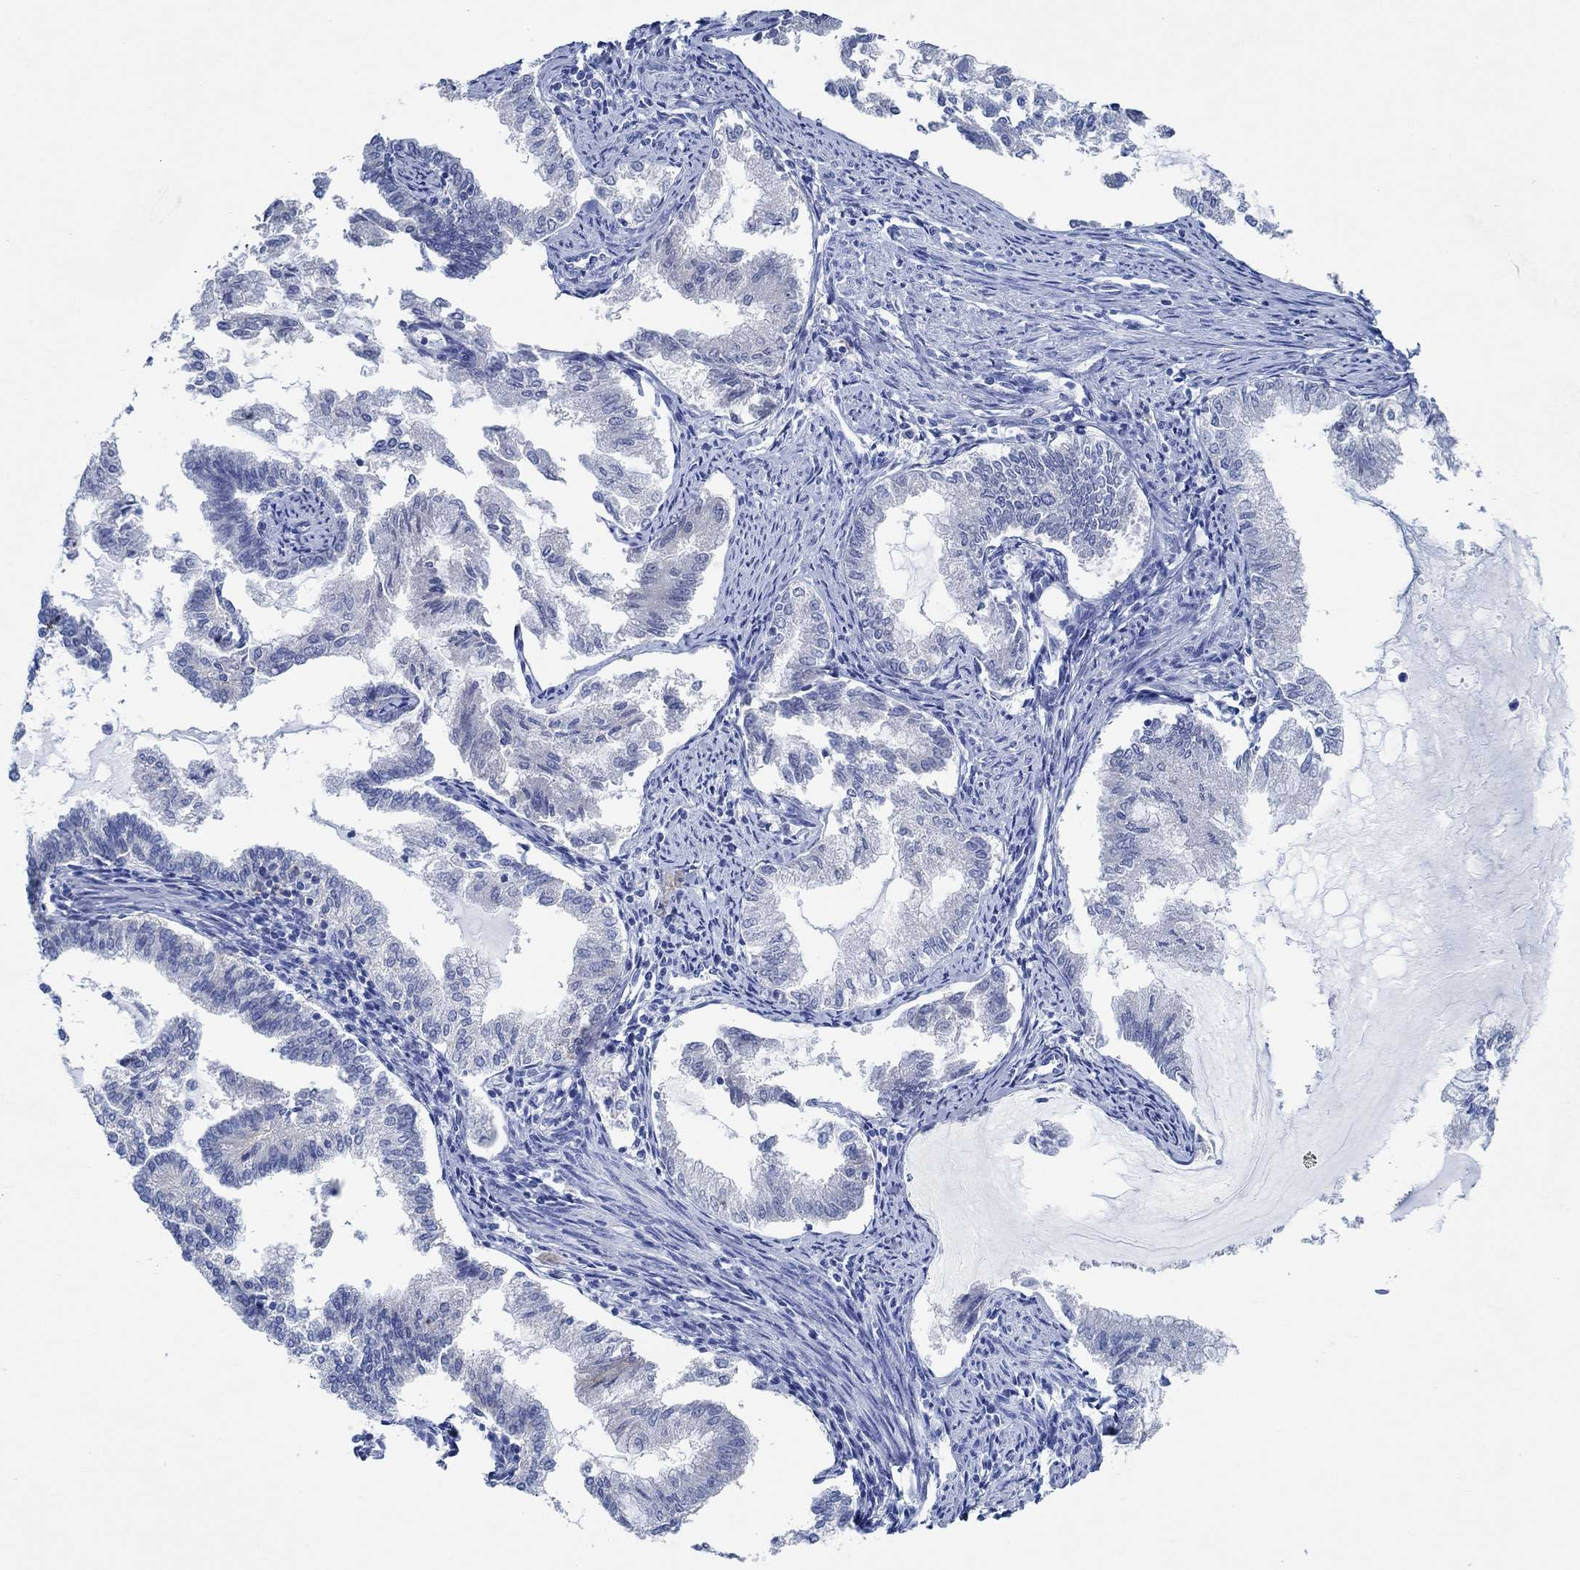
{"staining": {"intensity": "negative", "quantity": "none", "location": "none"}, "tissue": "endometrial cancer", "cell_type": "Tumor cells", "image_type": "cancer", "snomed": [{"axis": "morphology", "description": "Adenocarcinoma, NOS"}, {"axis": "topography", "description": "Endometrium"}], "caption": "This photomicrograph is of adenocarcinoma (endometrial) stained with immunohistochemistry to label a protein in brown with the nuclei are counter-stained blue. There is no positivity in tumor cells.", "gene": "ZNF671", "patient": {"sex": "female", "age": 79}}